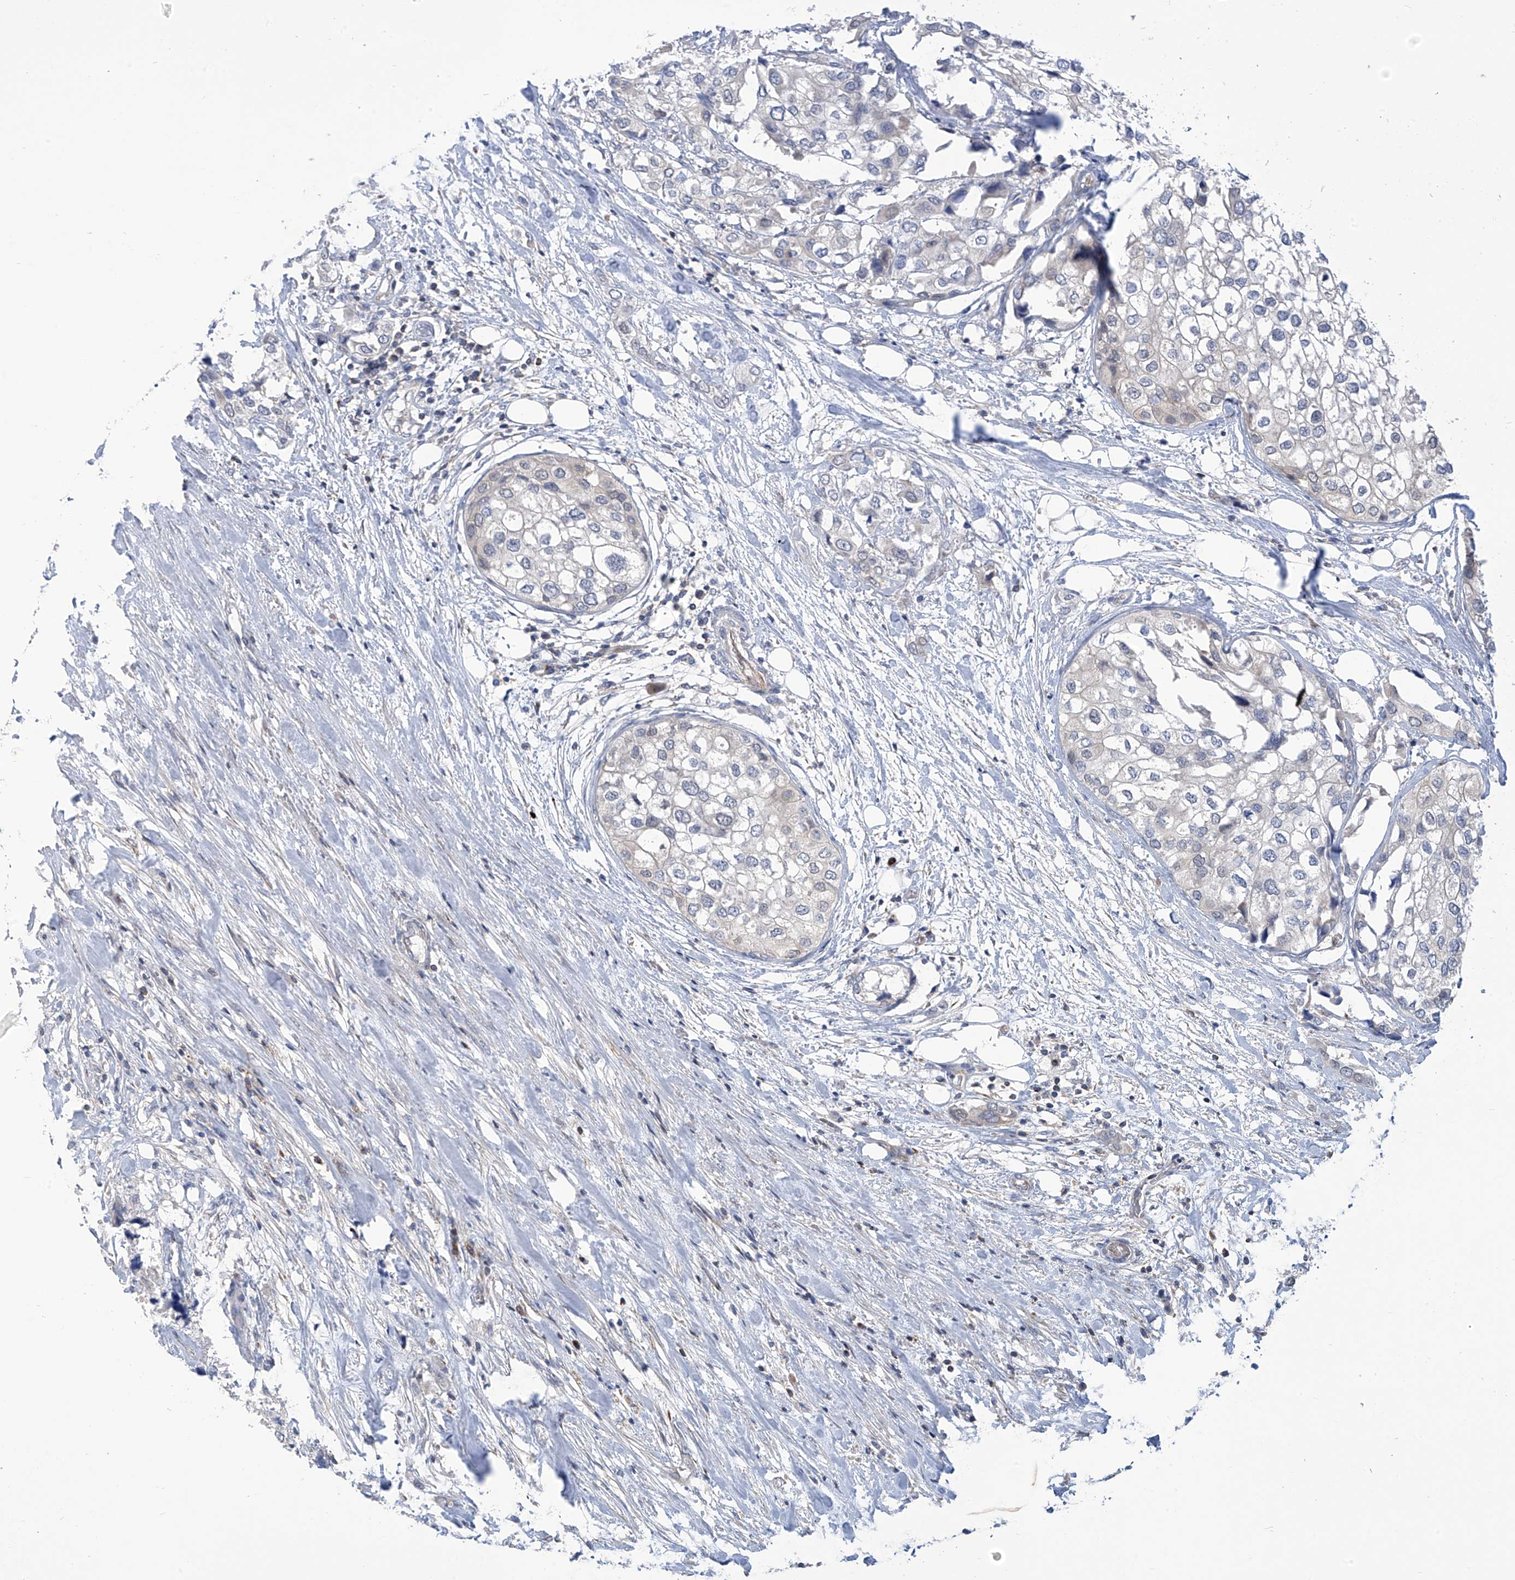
{"staining": {"intensity": "negative", "quantity": "none", "location": "none"}, "tissue": "urothelial cancer", "cell_type": "Tumor cells", "image_type": "cancer", "snomed": [{"axis": "morphology", "description": "Urothelial carcinoma, High grade"}, {"axis": "topography", "description": "Urinary bladder"}], "caption": "This micrograph is of urothelial cancer stained with IHC to label a protein in brown with the nuclei are counter-stained blue. There is no staining in tumor cells.", "gene": "IBA57", "patient": {"sex": "male", "age": 64}}